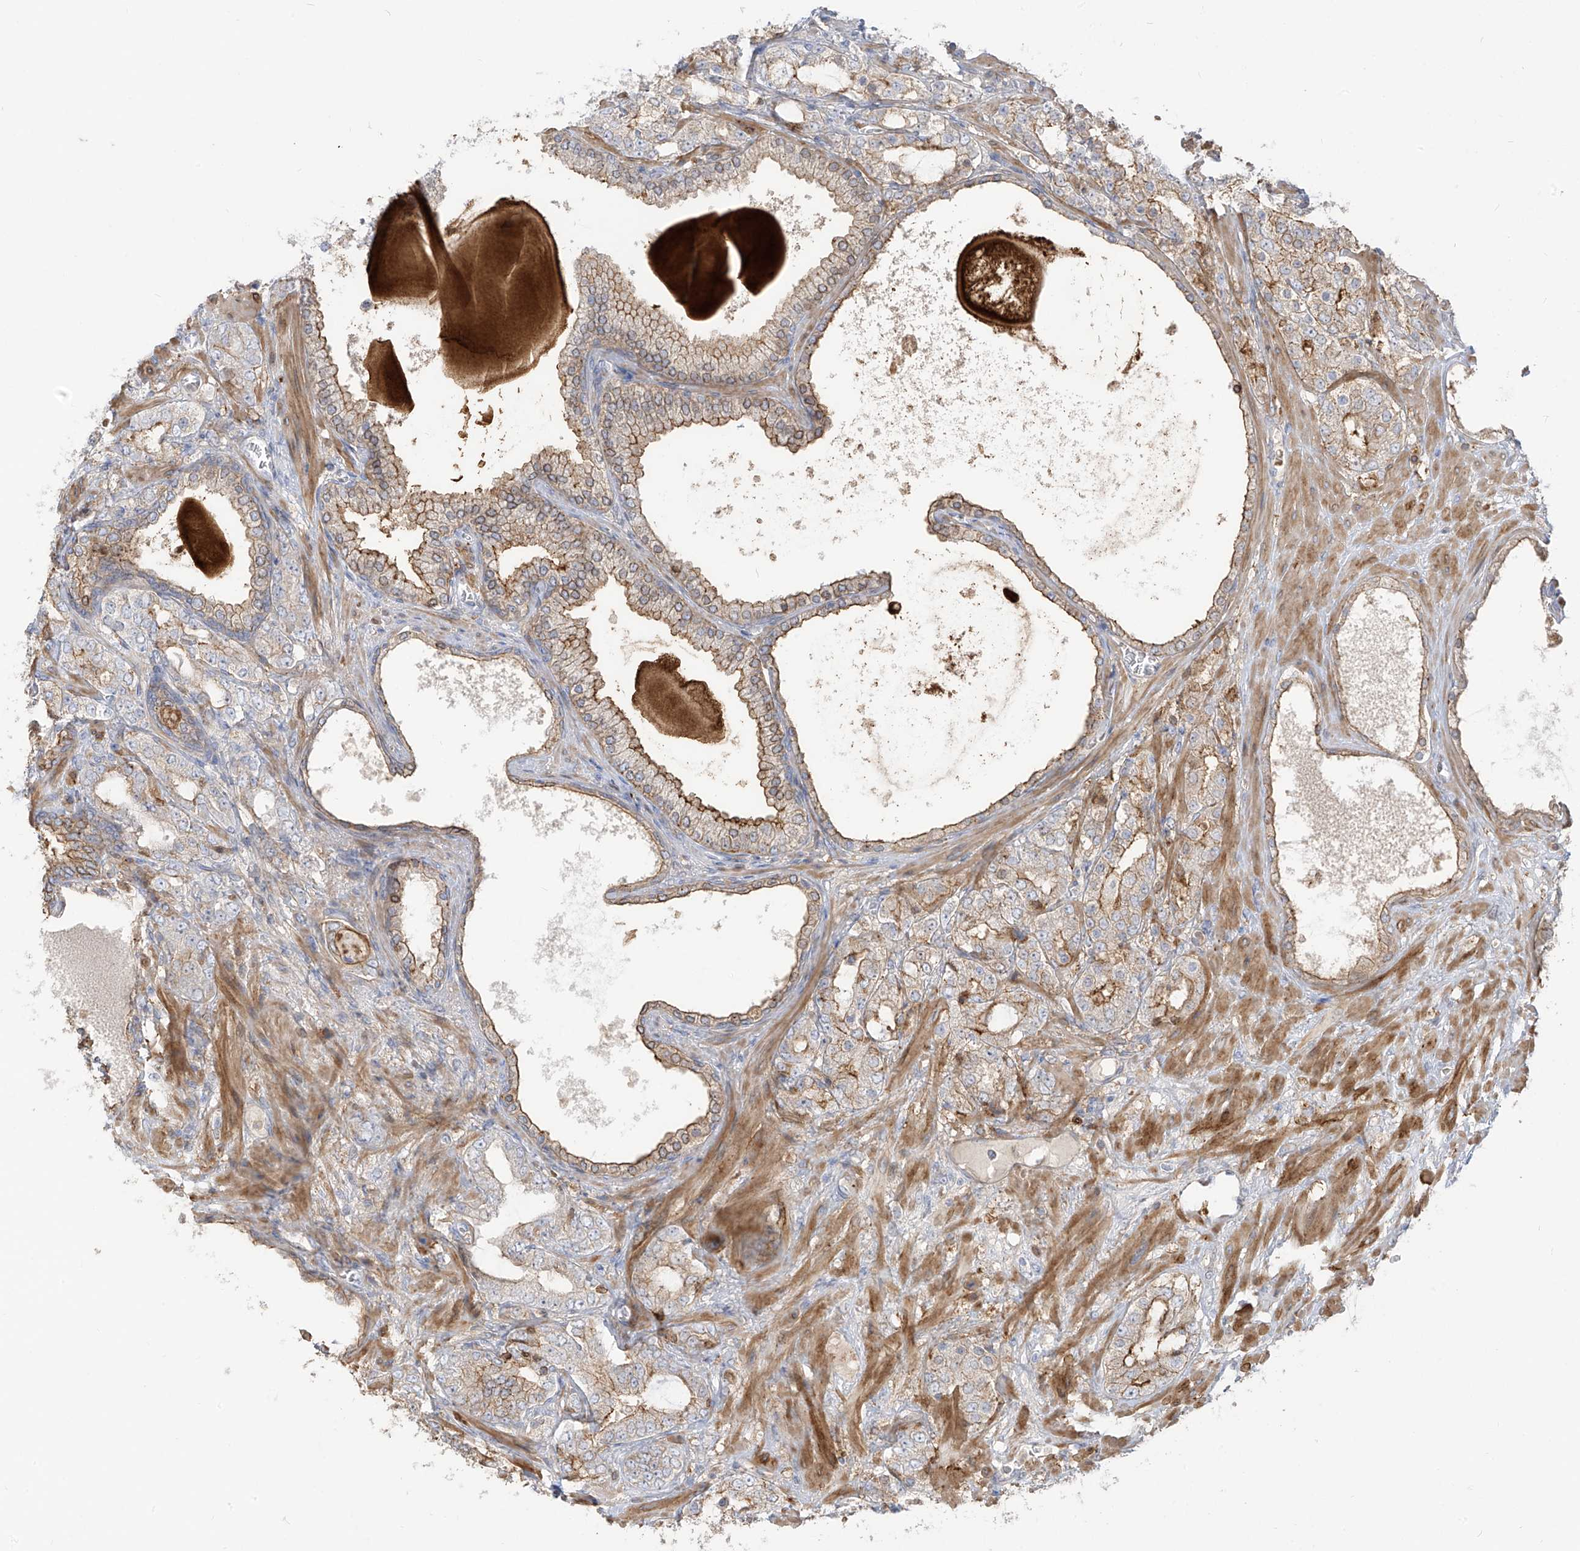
{"staining": {"intensity": "moderate", "quantity": "<25%", "location": "cytoplasmic/membranous"}, "tissue": "prostate cancer", "cell_type": "Tumor cells", "image_type": "cancer", "snomed": [{"axis": "morphology", "description": "Adenocarcinoma, High grade"}, {"axis": "topography", "description": "Prostate"}], "caption": "IHC image of prostate cancer (adenocarcinoma (high-grade)) stained for a protein (brown), which reveals low levels of moderate cytoplasmic/membranous staining in approximately <25% of tumor cells.", "gene": "ZGRF1", "patient": {"sex": "male", "age": 64}}